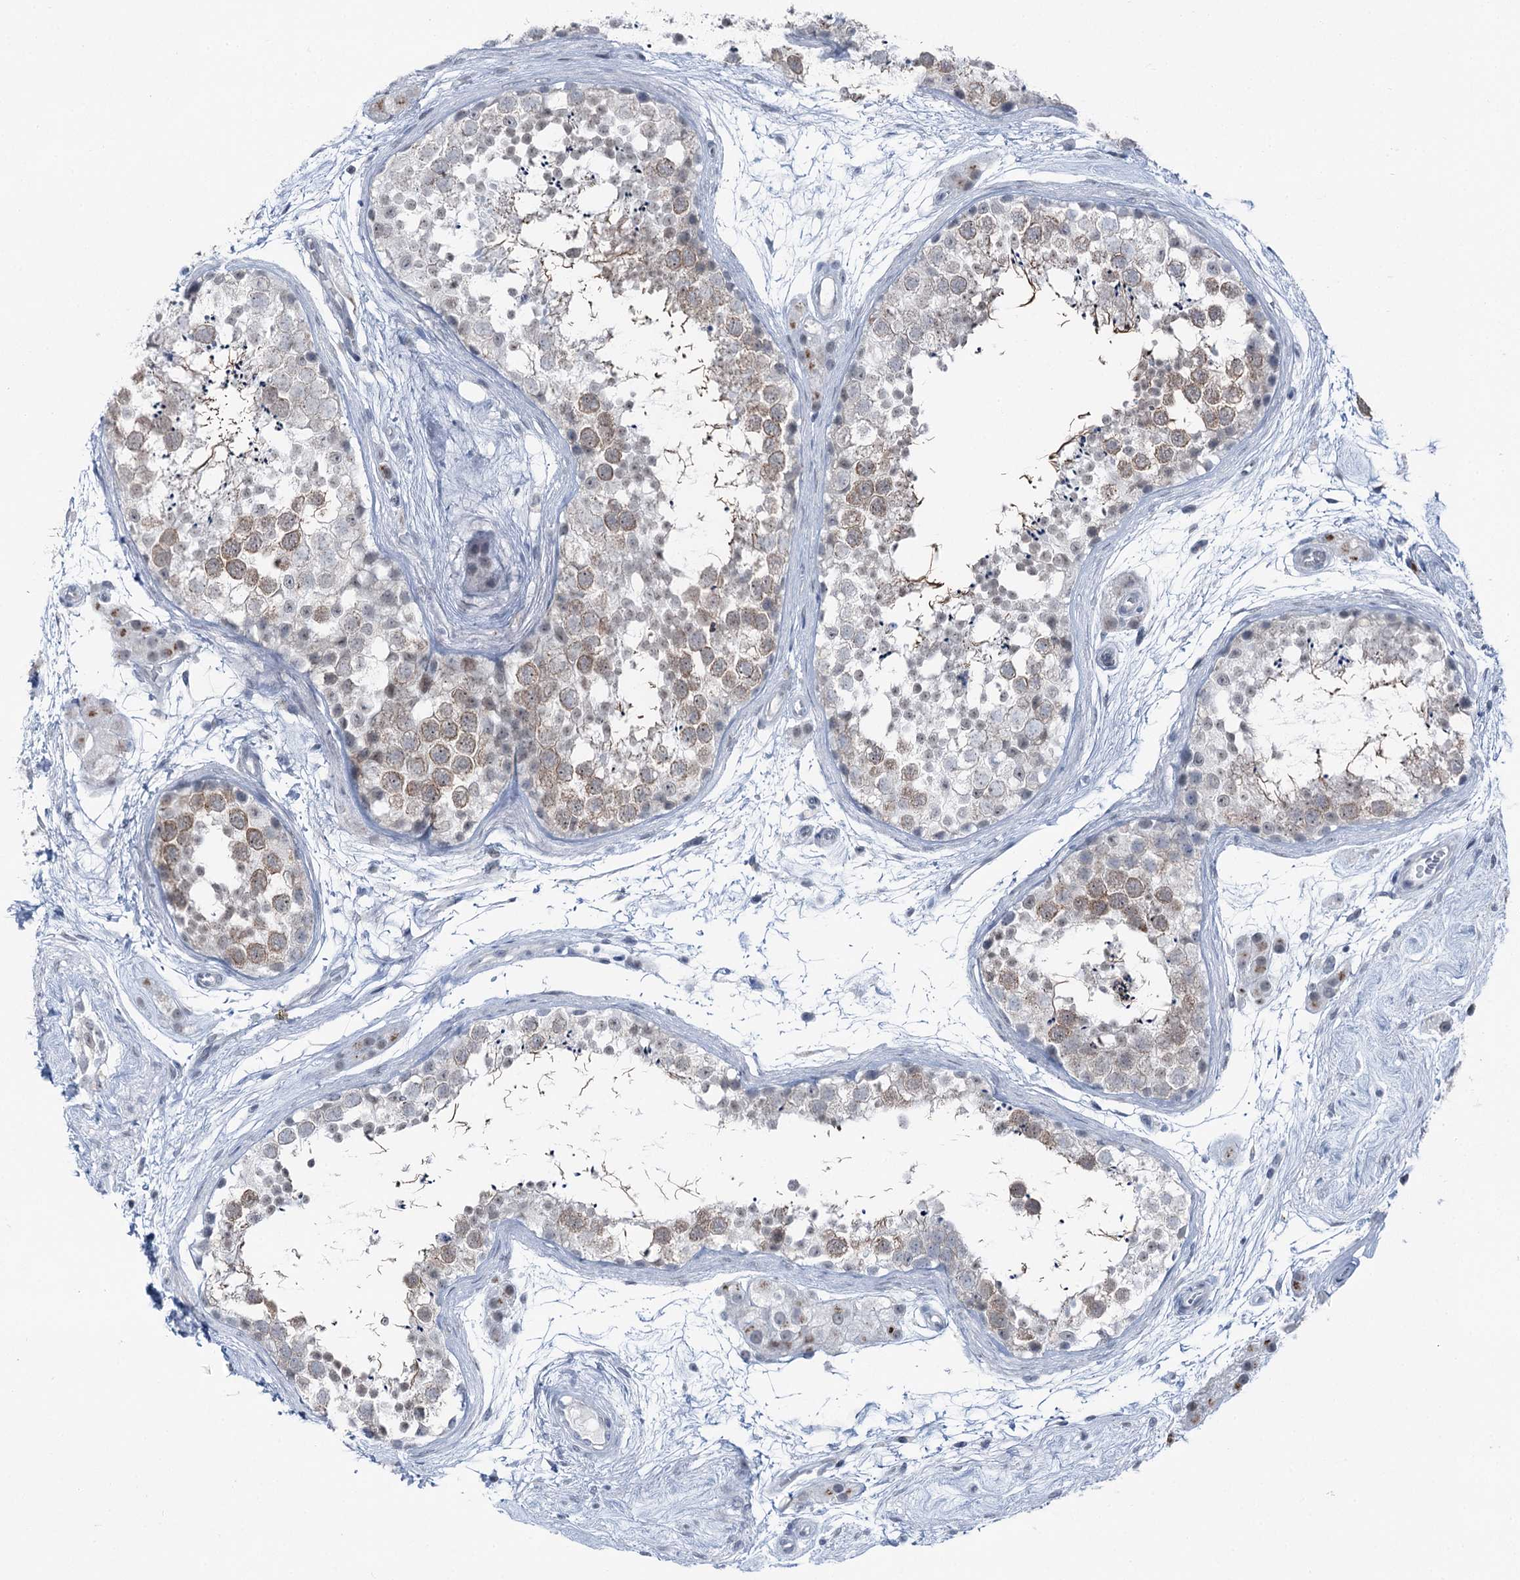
{"staining": {"intensity": "weak", "quantity": "25%-75%", "location": "cytoplasmic/membranous"}, "tissue": "testis", "cell_type": "Cells in seminiferous ducts", "image_type": "normal", "snomed": [{"axis": "morphology", "description": "Normal tissue, NOS"}, {"axis": "topography", "description": "Testis"}], "caption": "This histopathology image reveals IHC staining of unremarkable testis, with low weak cytoplasmic/membranous expression in approximately 25%-75% of cells in seminiferous ducts.", "gene": "STEEP1", "patient": {"sex": "male", "age": 56}}